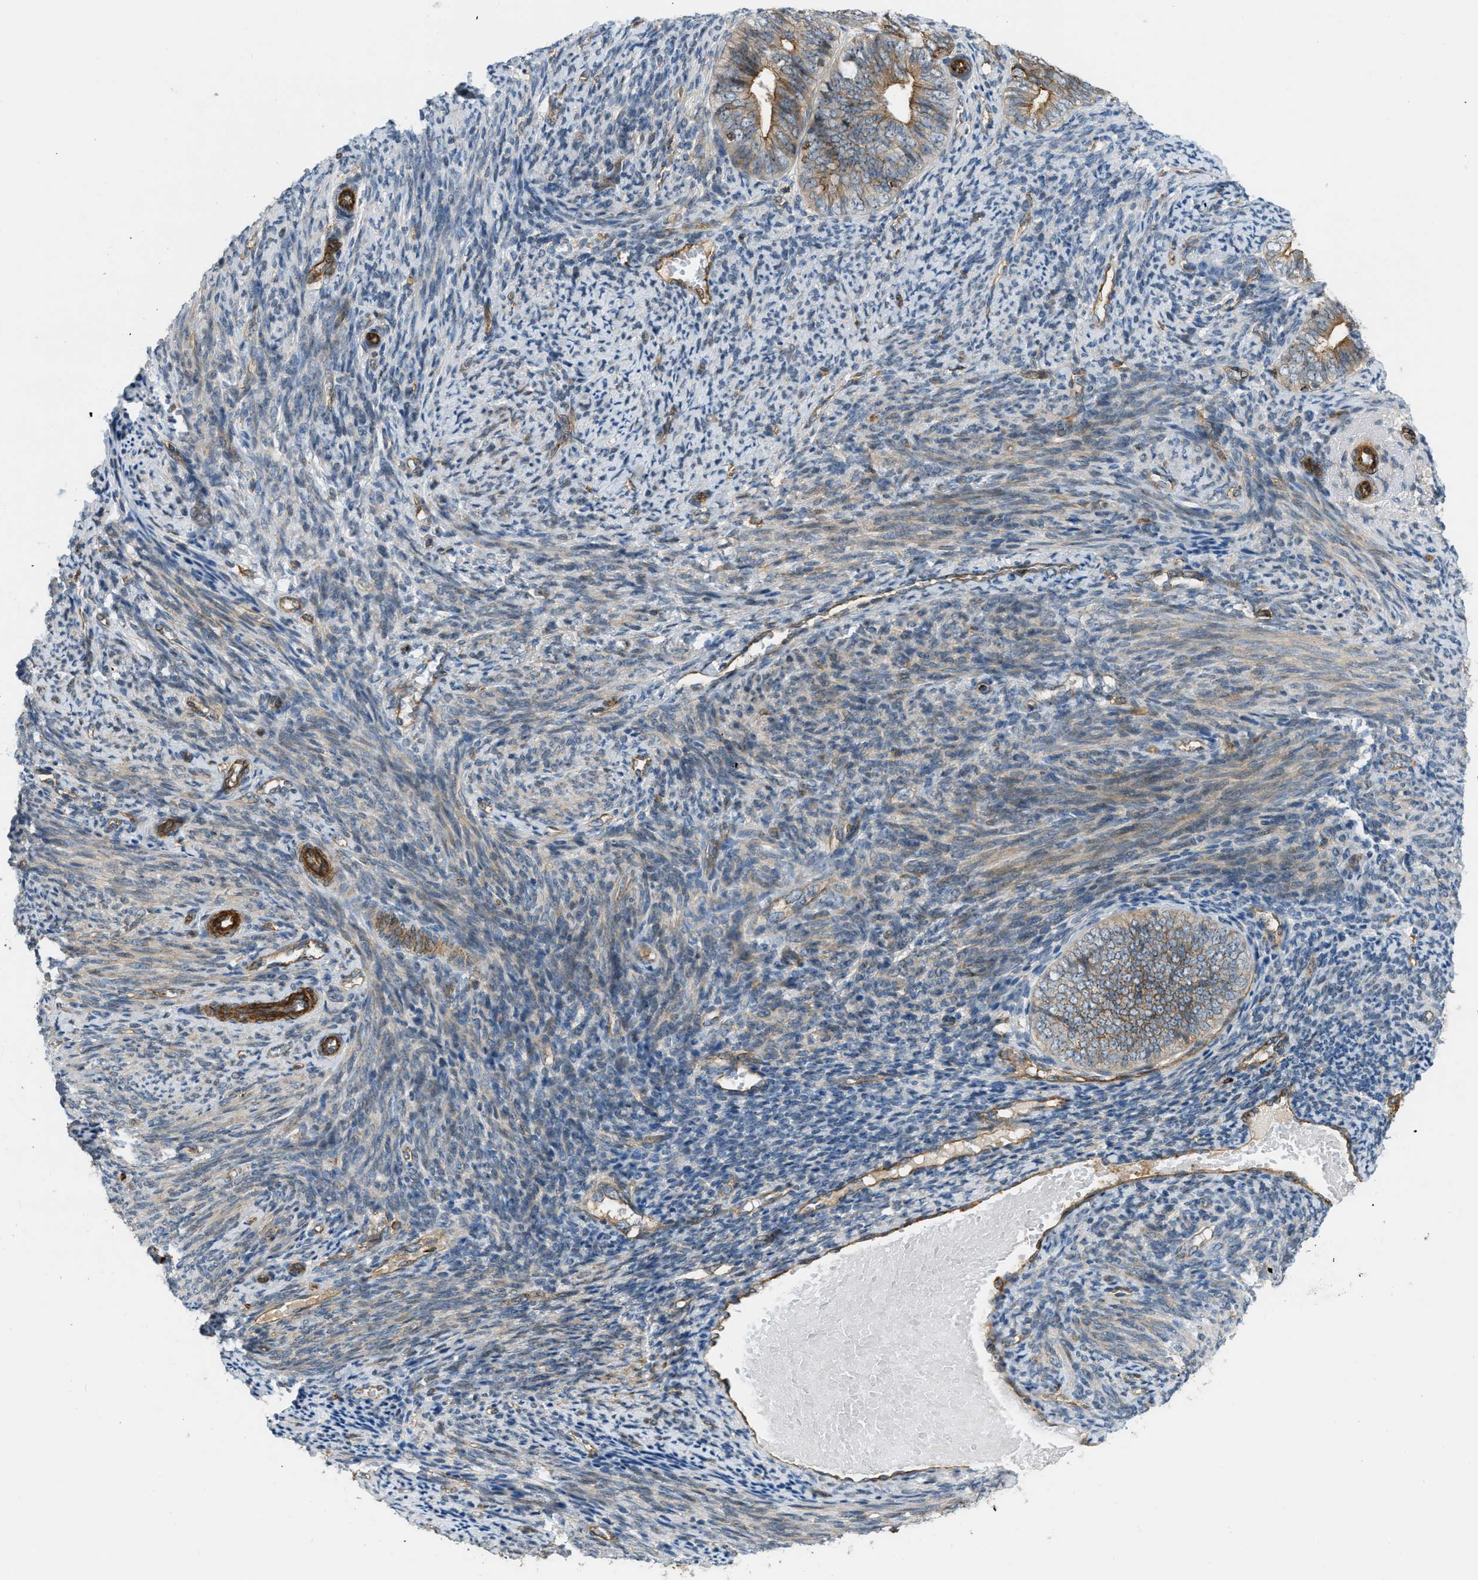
{"staining": {"intensity": "strong", "quantity": ">75%", "location": "cytoplasmic/membranous"}, "tissue": "endometrial cancer", "cell_type": "Tumor cells", "image_type": "cancer", "snomed": [{"axis": "morphology", "description": "Adenocarcinoma, NOS"}, {"axis": "topography", "description": "Endometrium"}], "caption": "Endometrial adenocarcinoma was stained to show a protein in brown. There is high levels of strong cytoplasmic/membranous expression in about >75% of tumor cells.", "gene": "KIAA1671", "patient": {"sex": "female", "age": 63}}